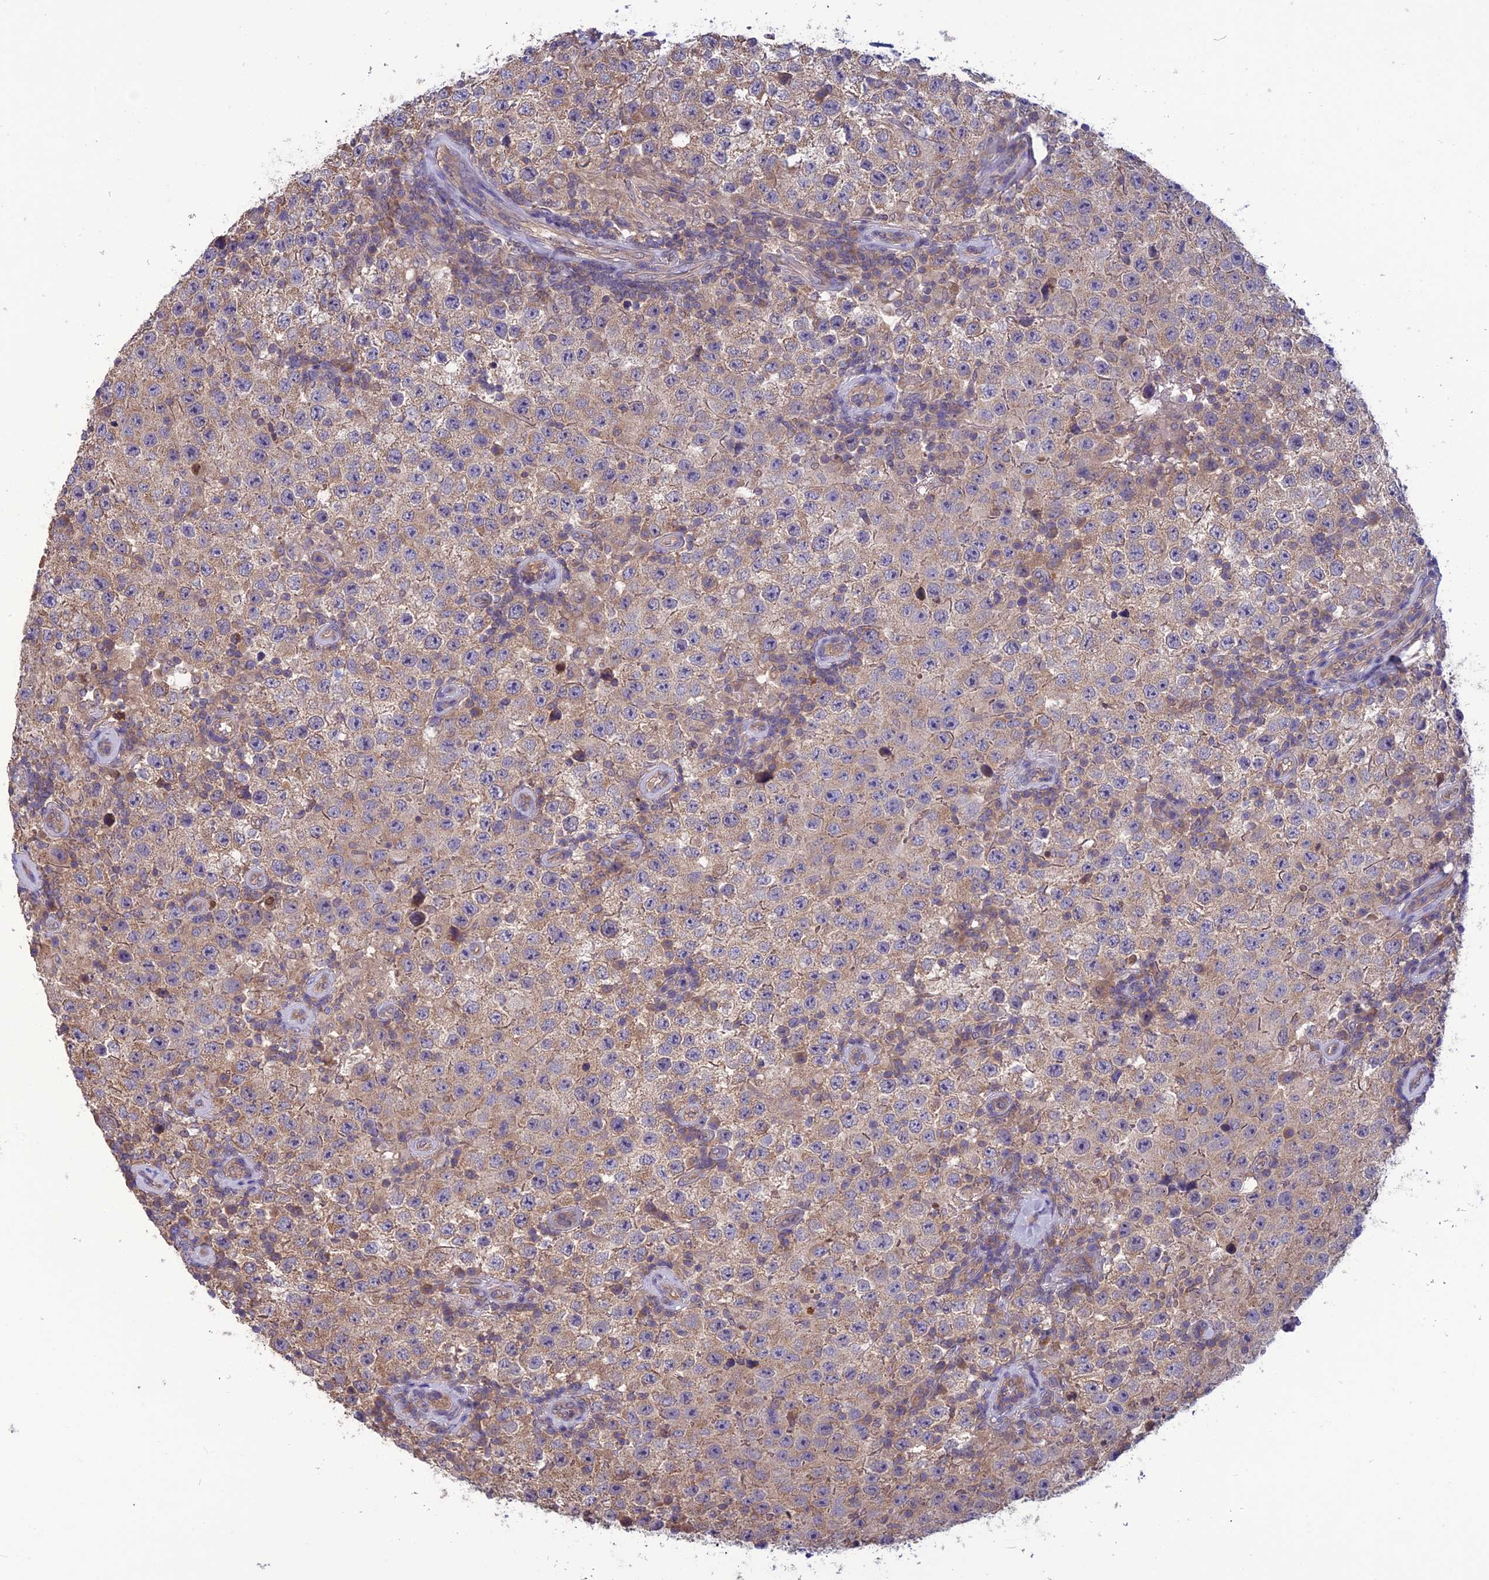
{"staining": {"intensity": "weak", "quantity": "25%-75%", "location": "cytoplasmic/membranous"}, "tissue": "testis cancer", "cell_type": "Tumor cells", "image_type": "cancer", "snomed": [{"axis": "morphology", "description": "Normal tissue, NOS"}, {"axis": "morphology", "description": "Urothelial carcinoma, High grade"}, {"axis": "morphology", "description": "Seminoma, NOS"}, {"axis": "morphology", "description": "Carcinoma, Embryonal, NOS"}, {"axis": "topography", "description": "Urinary bladder"}, {"axis": "topography", "description": "Testis"}], "caption": "Immunohistochemical staining of human testis high-grade urothelial carcinoma shows weak cytoplasmic/membranous protein staining in approximately 25%-75% of tumor cells.", "gene": "PSMF1", "patient": {"sex": "male", "age": 41}}